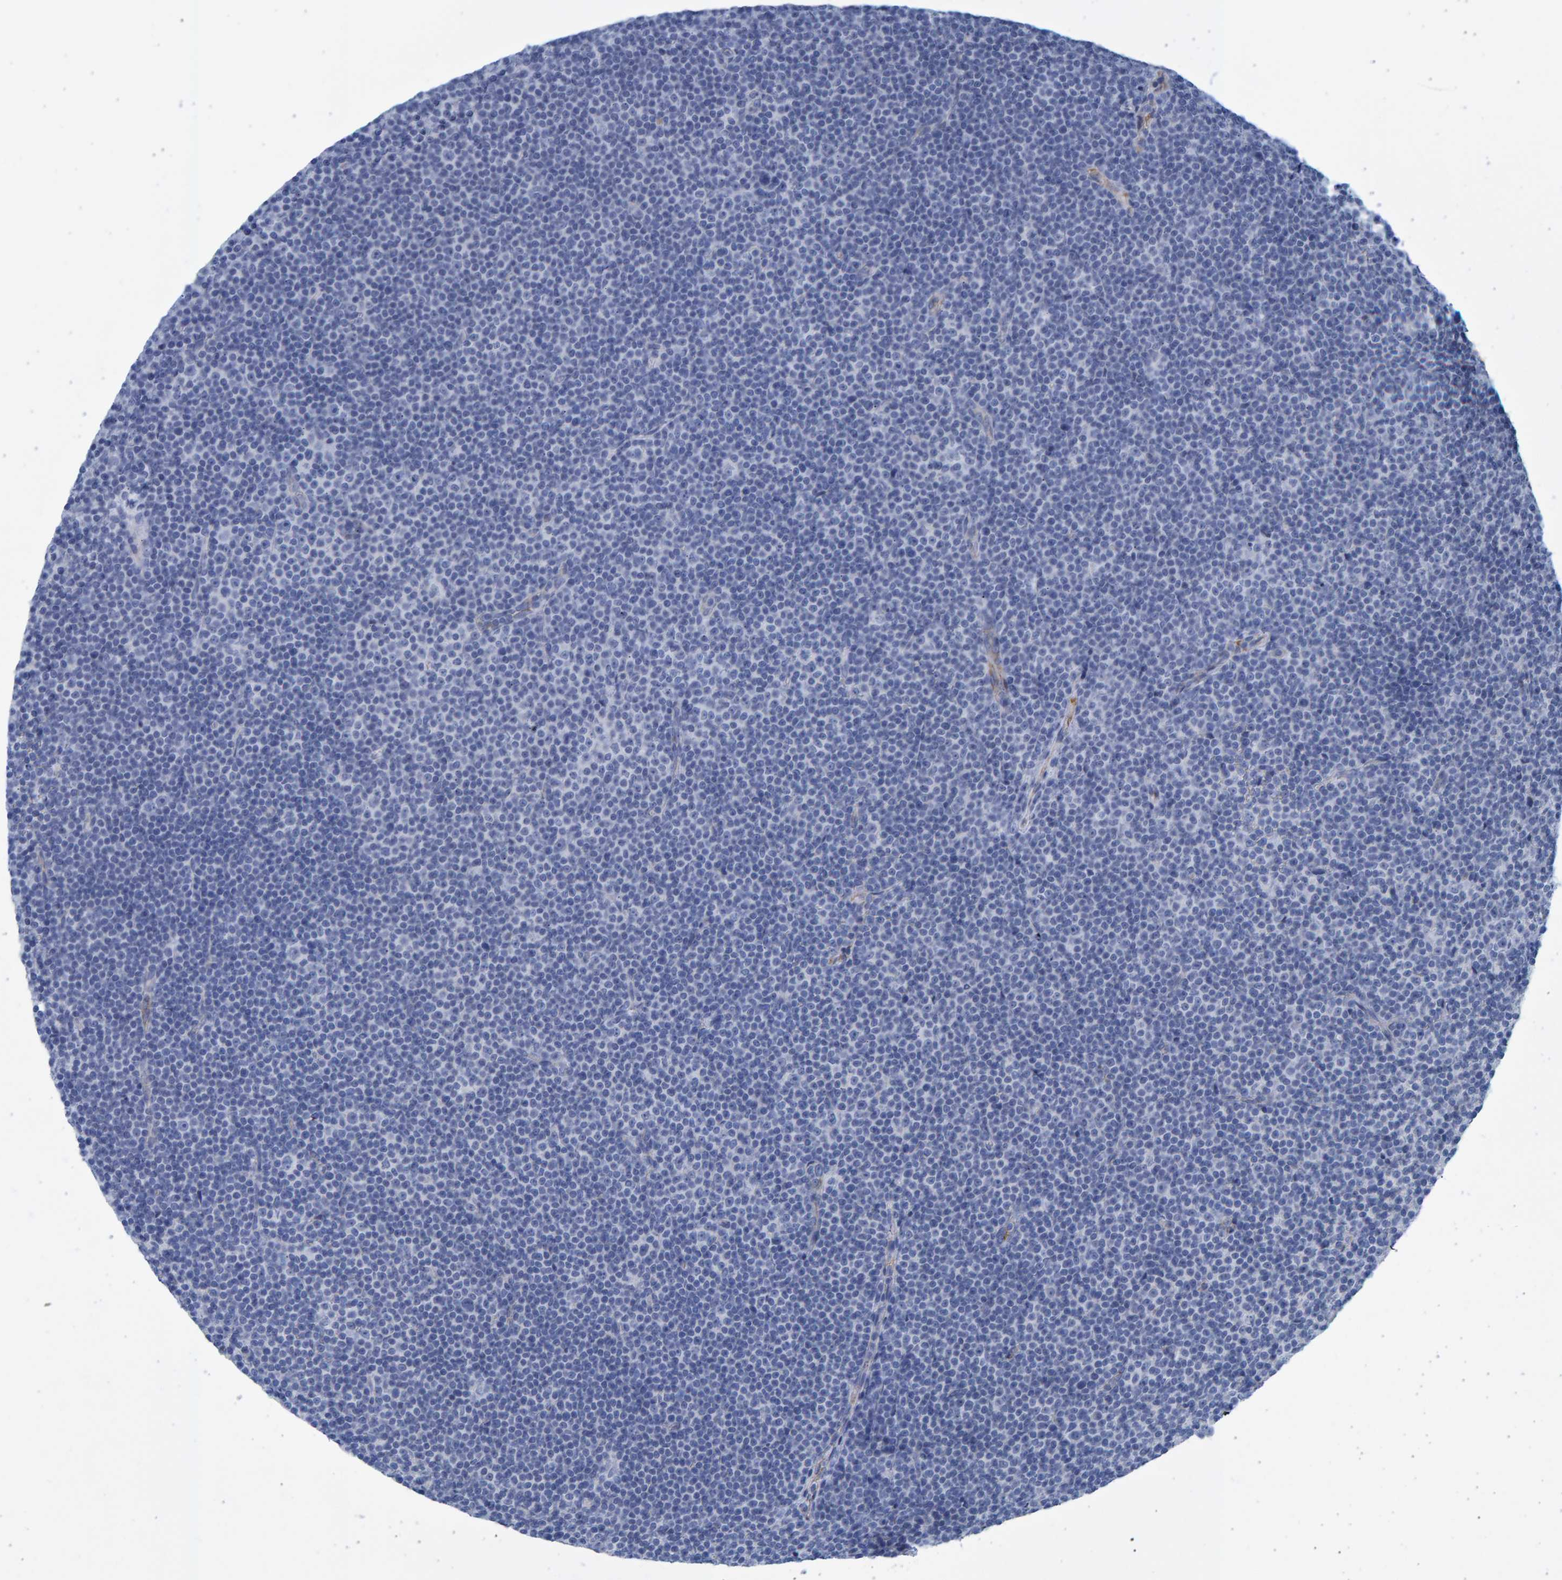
{"staining": {"intensity": "negative", "quantity": "none", "location": "none"}, "tissue": "lymphoma", "cell_type": "Tumor cells", "image_type": "cancer", "snomed": [{"axis": "morphology", "description": "Malignant lymphoma, non-Hodgkin's type, Low grade"}, {"axis": "topography", "description": "Lymph node"}], "caption": "IHC image of neoplastic tissue: malignant lymphoma, non-Hodgkin's type (low-grade) stained with DAB shows no significant protein staining in tumor cells.", "gene": "SLC34A3", "patient": {"sex": "female", "age": 67}}